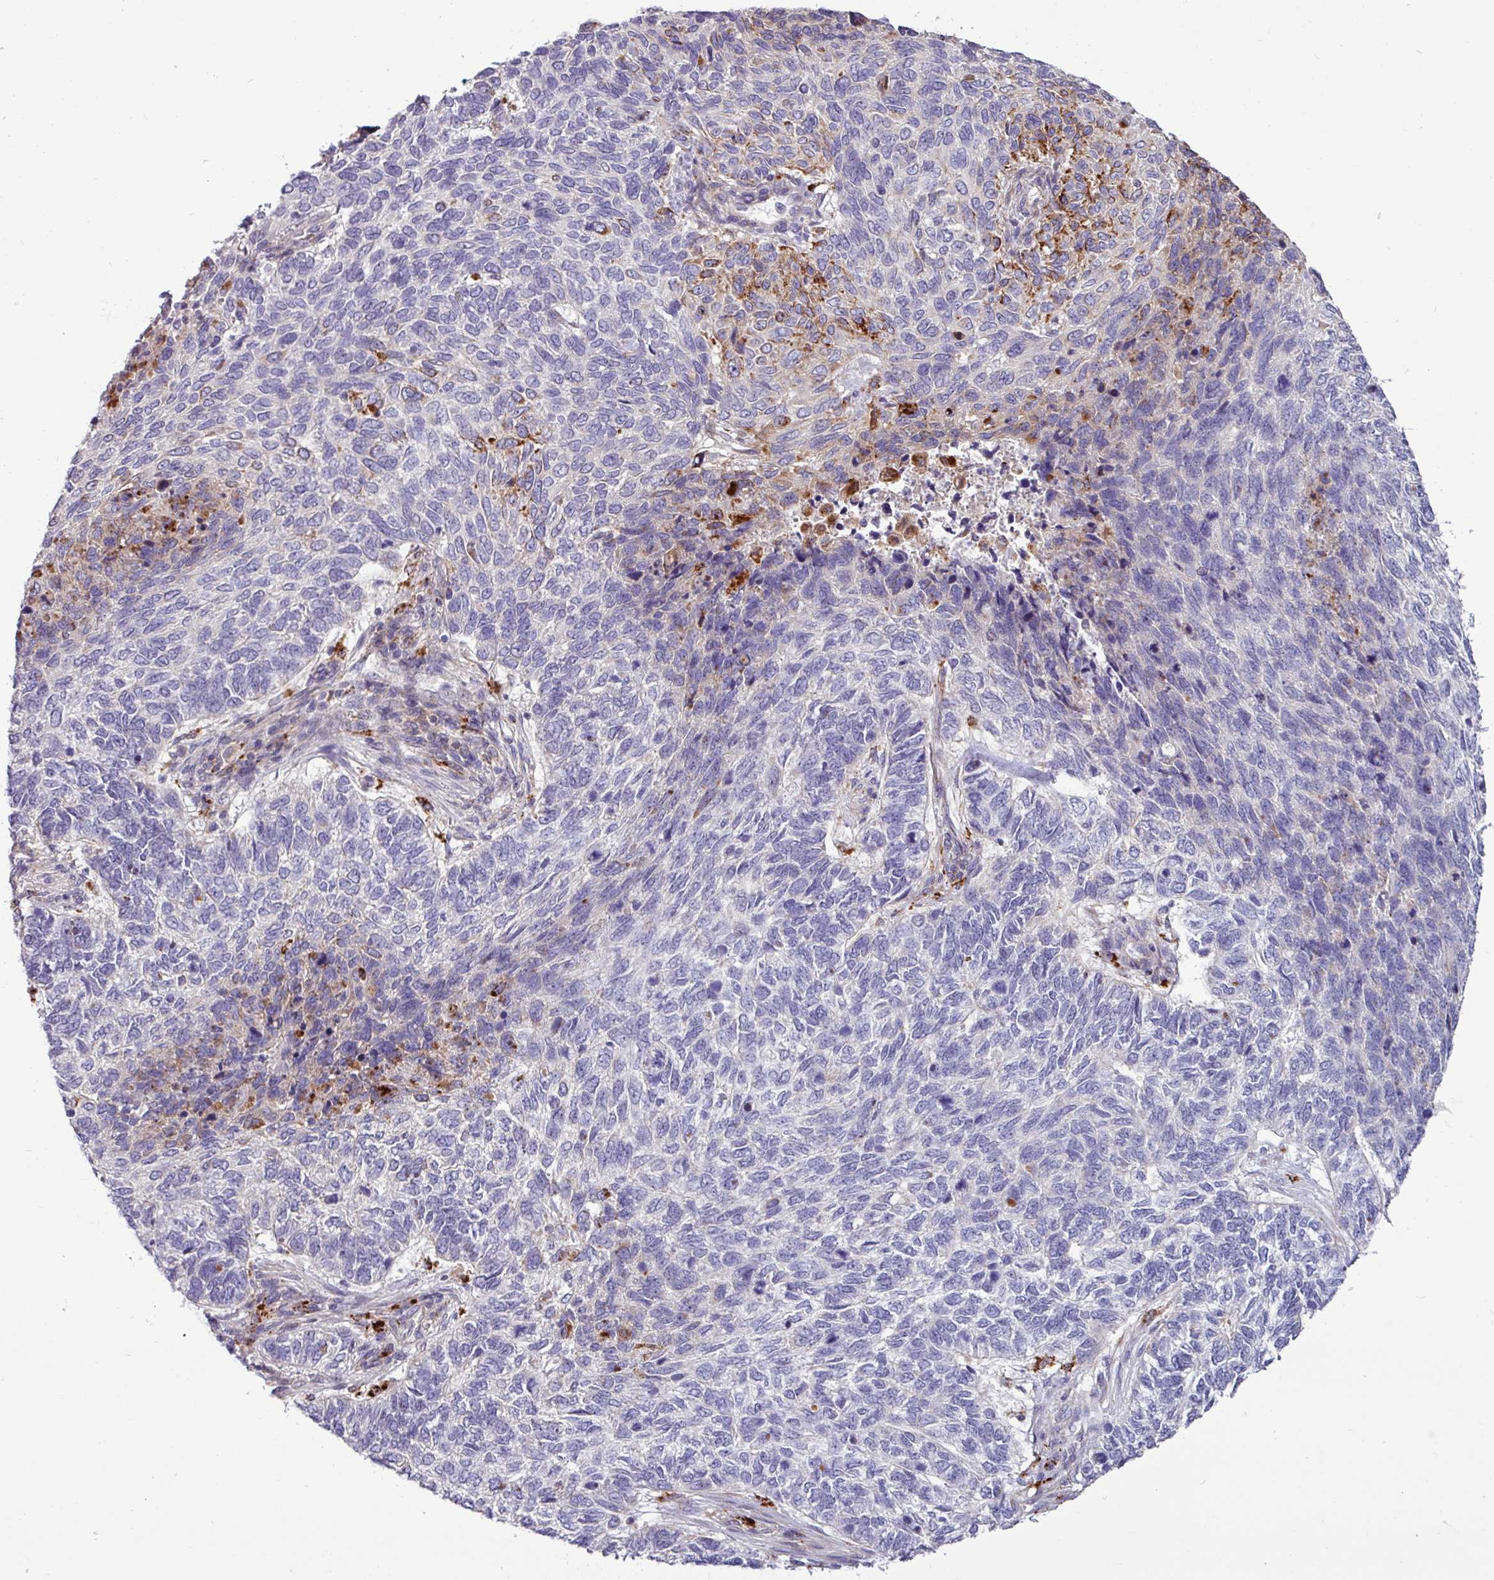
{"staining": {"intensity": "moderate", "quantity": "<25%", "location": "cytoplasmic/membranous"}, "tissue": "skin cancer", "cell_type": "Tumor cells", "image_type": "cancer", "snomed": [{"axis": "morphology", "description": "Basal cell carcinoma"}, {"axis": "topography", "description": "Skin"}], "caption": "Moderate cytoplasmic/membranous staining for a protein is seen in about <25% of tumor cells of basal cell carcinoma (skin) using IHC.", "gene": "AMIGO2", "patient": {"sex": "female", "age": 65}}